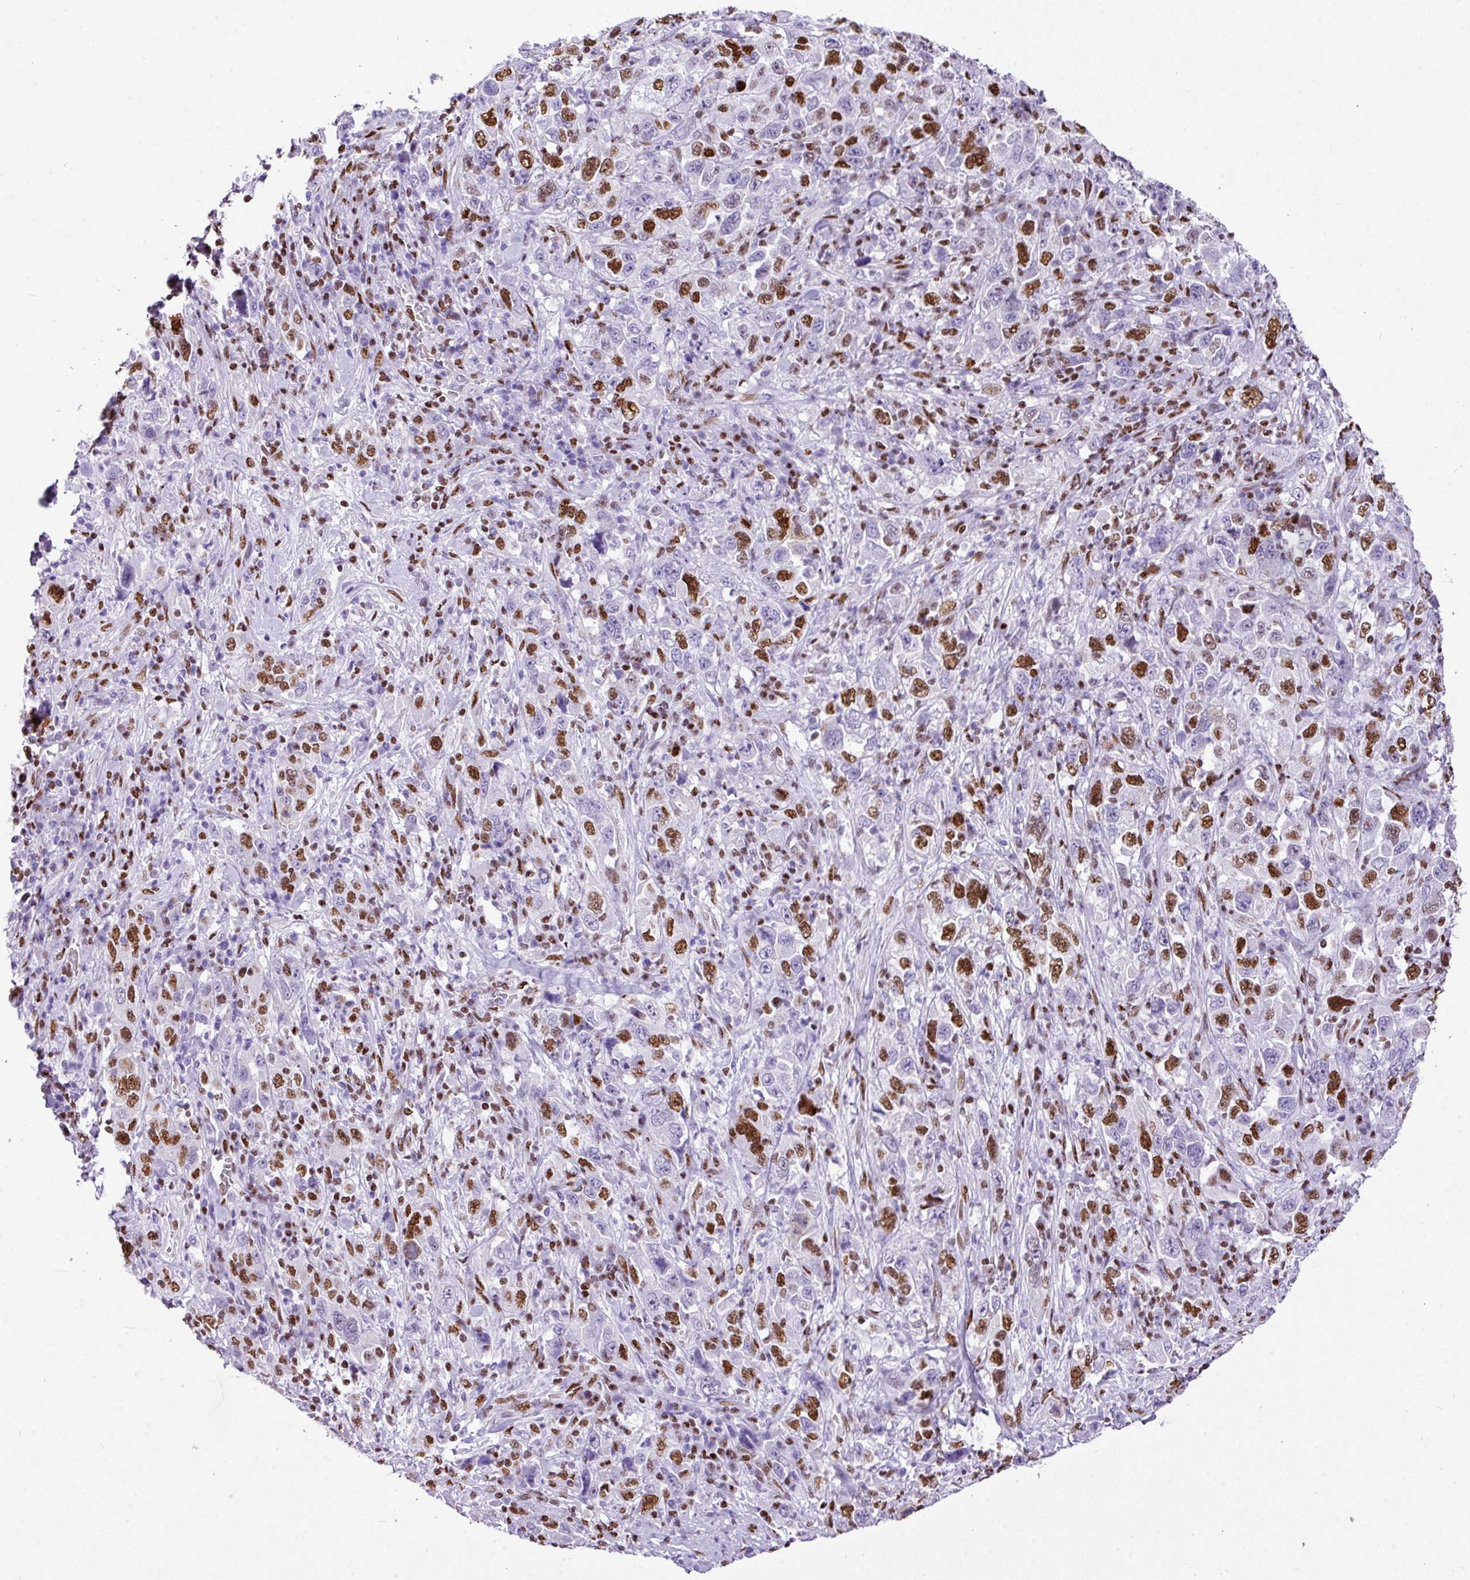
{"staining": {"intensity": "moderate", "quantity": "25%-75%", "location": "nuclear"}, "tissue": "stomach cancer", "cell_type": "Tumor cells", "image_type": "cancer", "snomed": [{"axis": "morphology", "description": "Normal tissue, NOS"}, {"axis": "morphology", "description": "Adenocarcinoma, NOS"}, {"axis": "topography", "description": "Stomach, upper"}, {"axis": "topography", "description": "Stomach"}], "caption": "Protein expression analysis of adenocarcinoma (stomach) exhibits moderate nuclear staining in about 25%-75% of tumor cells.", "gene": "RARG", "patient": {"sex": "male", "age": 59}}